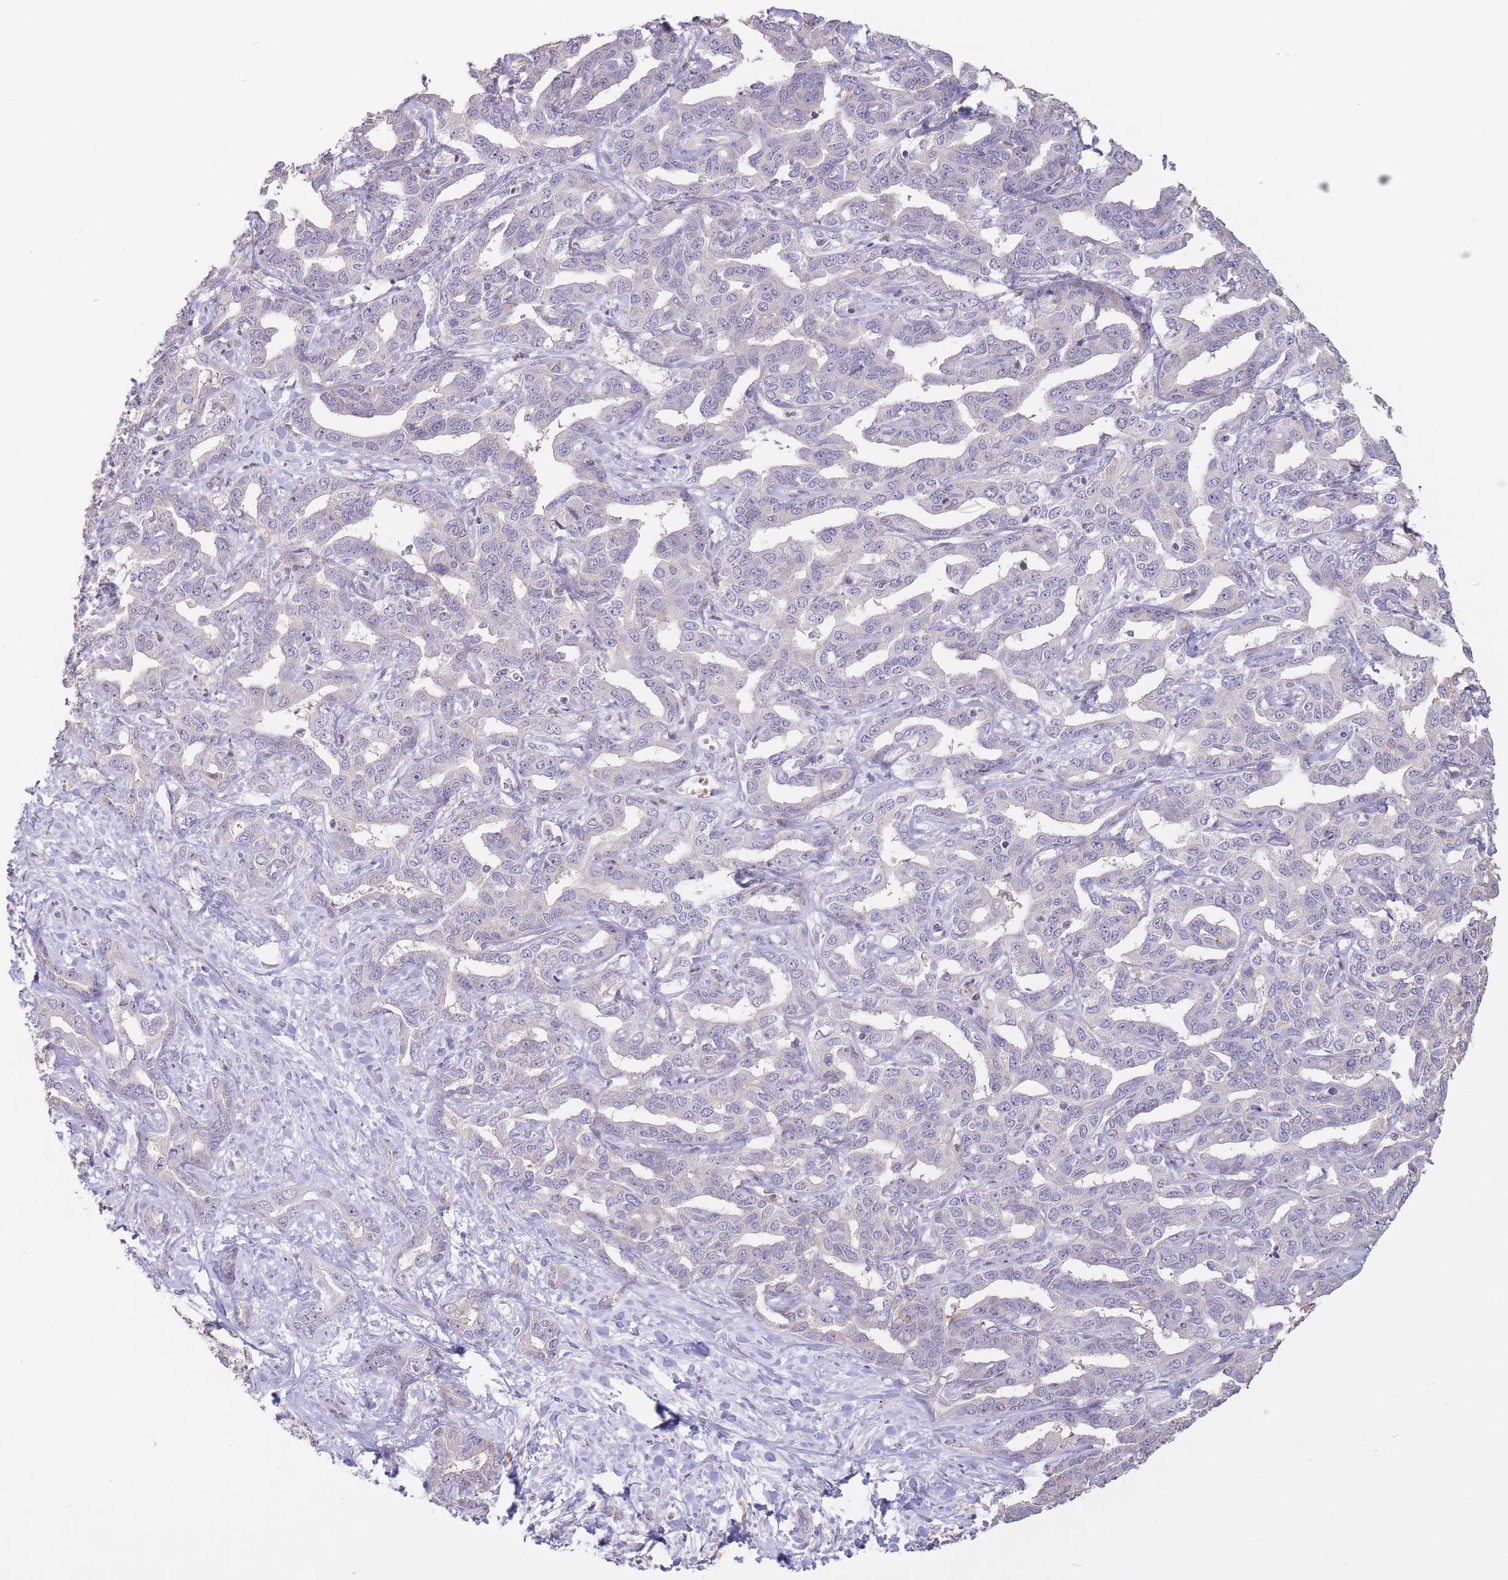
{"staining": {"intensity": "negative", "quantity": "none", "location": "none"}, "tissue": "liver cancer", "cell_type": "Tumor cells", "image_type": "cancer", "snomed": [{"axis": "morphology", "description": "Cholangiocarcinoma"}, {"axis": "topography", "description": "Liver"}], "caption": "The immunohistochemistry histopathology image has no significant expression in tumor cells of cholangiocarcinoma (liver) tissue. (DAB immunohistochemistry (IHC) visualized using brightfield microscopy, high magnification).", "gene": "ZNF304", "patient": {"sex": "male", "age": 59}}